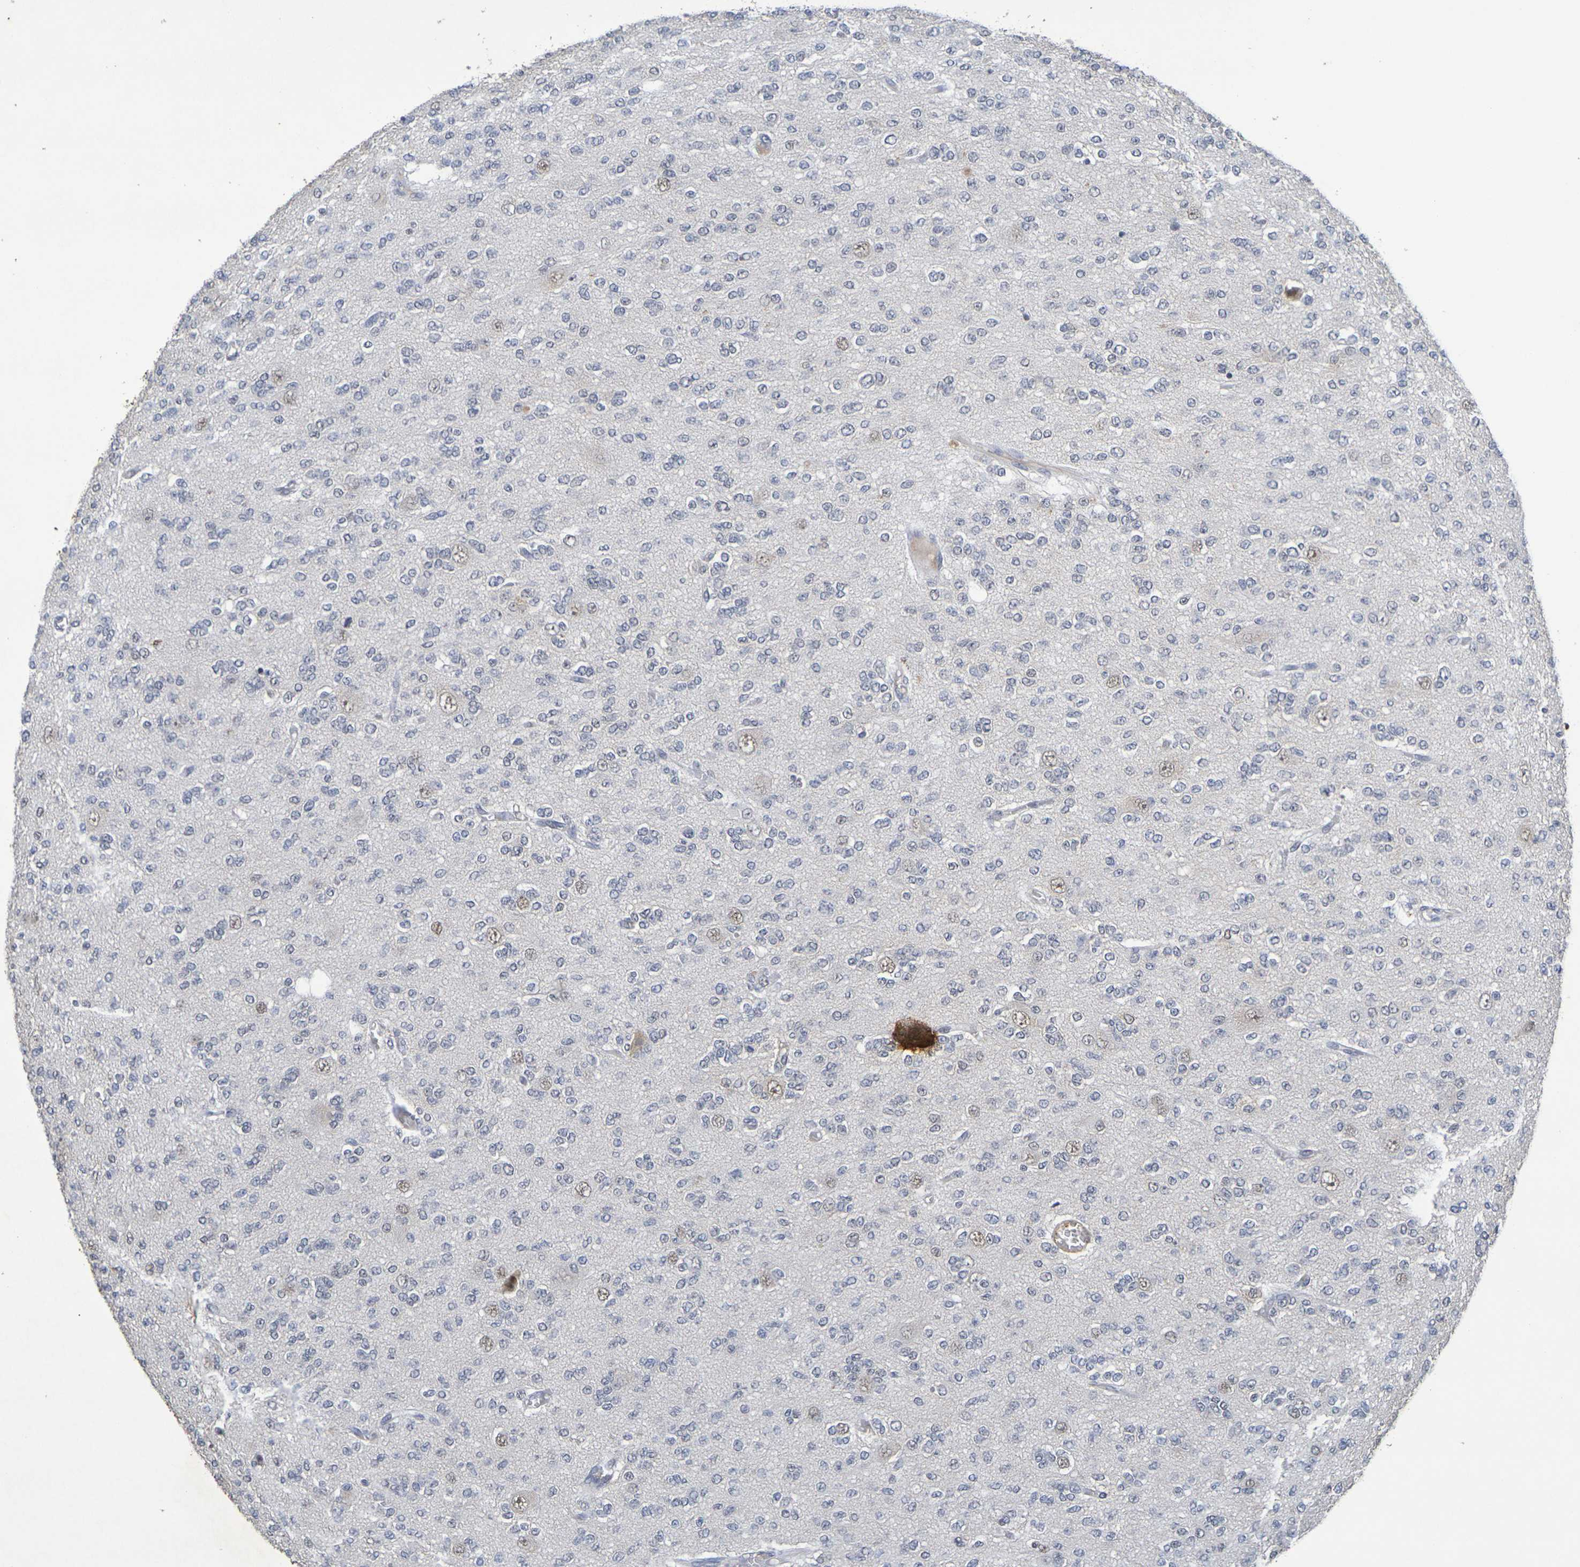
{"staining": {"intensity": "moderate", "quantity": "<25%", "location": "nuclear"}, "tissue": "glioma", "cell_type": "Tumor cells", "image_type": "cancer", "snomed": [{"axis": "morphology", "description": "Glioma, malignant, Low grade"}, {"axis": "topography", "description": "Brain"}], "caption": "Moderate nuclear staining for a protein is present in approximately <25% of tumor cells of glioma using immunohistochemistry.", "gene": "TERF2", "patient": {"sex": "male", "age": 38}}